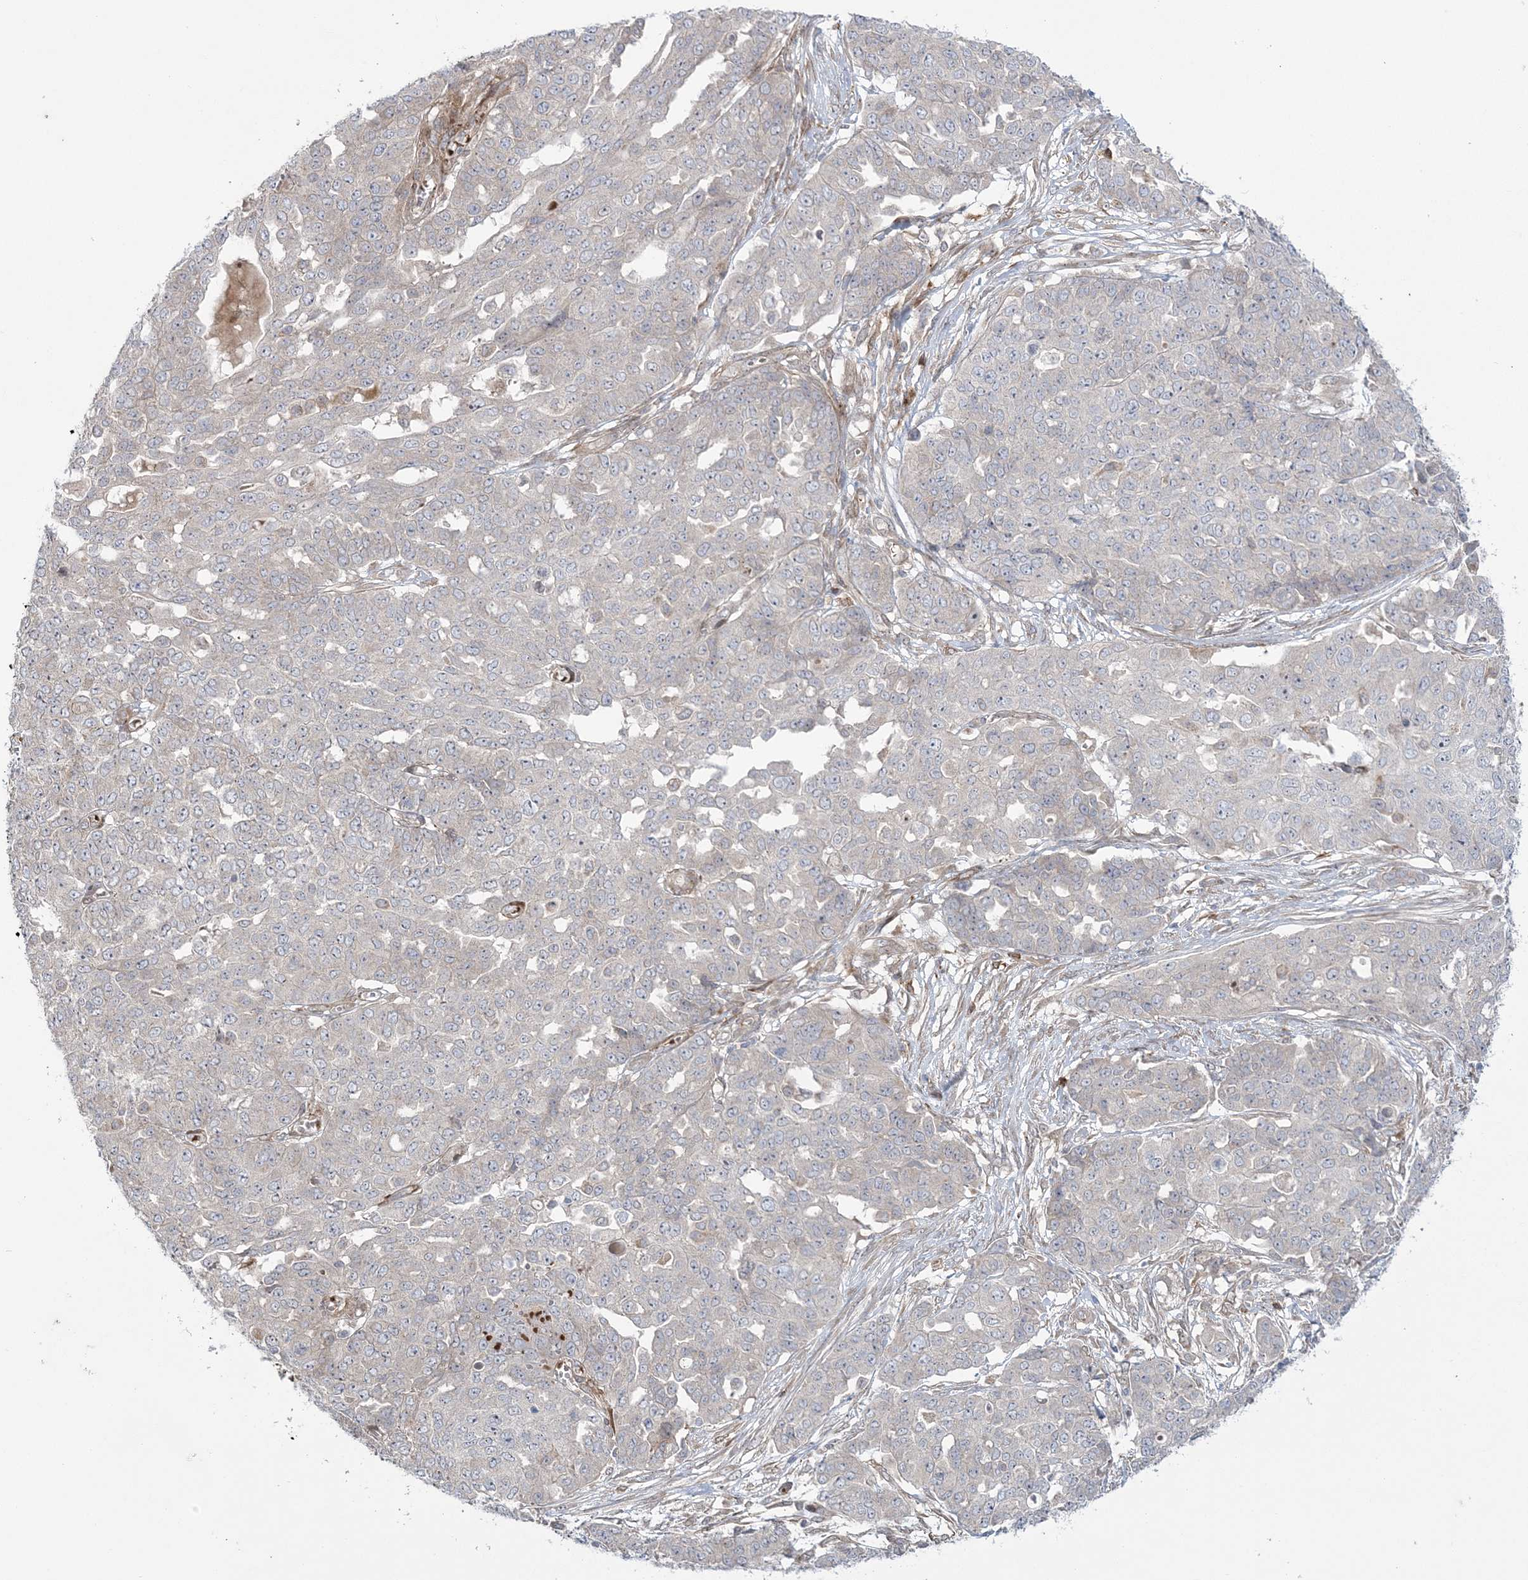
{"staining": {"intensity": "weak", "quantity": "<25%", "location": "cytoplasmic/membranous"}, "tissue": "ovarian cancer", "cell_type": "Tumor cells", "image_type": "cancer", "snomed": [{"axis": "morphology", "description": "Cystadenocarcinoma, serous, NOS"}, {"axis": "topography", "description": "Soft tissue"}, {"axis": "topography", "description": "Ovary"}], "caption": "IHC image of neoplastic tissue: ovarian serous cystadenocarcinoma stained with DAB shows no significant protein staining in tumor cells.", "gene": "NUDT9", "patient": {"sex": "female", "age": 57}}